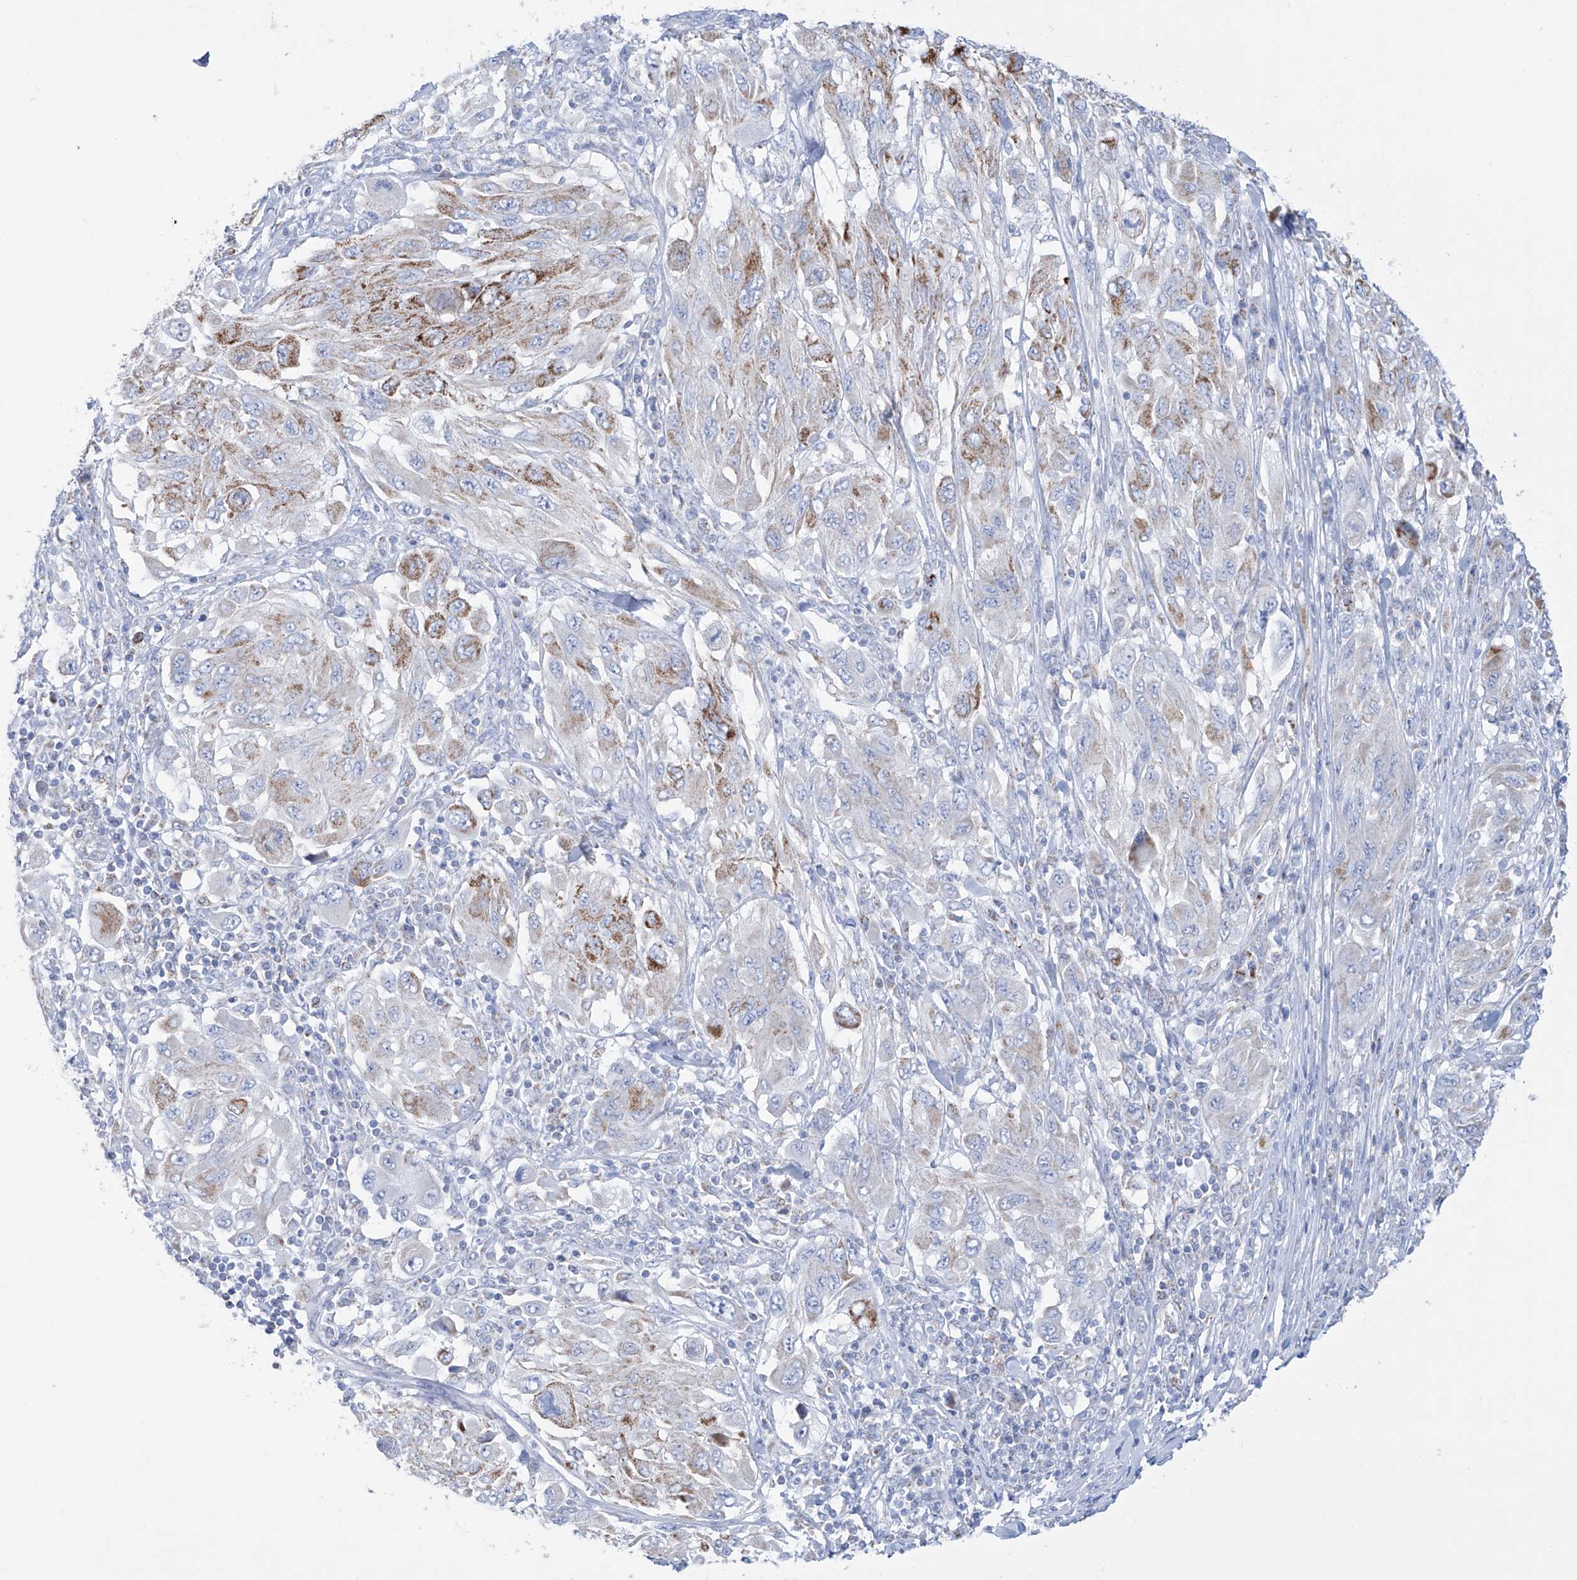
{"staining": {"intensity": "moderate", "quantity": "25%-75%", "location": "cytoplasmic/membranous"}, "tissue": "melanoma", "cell_type": "Tumor cells", "image_type": "cancer", "snomed": [{"axis": "morphology", "description": "Malignant melanoma, NOS"}, {"axis": "topography", "description": "Skin"}], "caption": "This histopathology image shows immunohistochemistry staining of malignant melanoma, with medium moderate cytoplasmic/membranous expression in about 25%-75% of tumor cells.", "gene": "ALDH6A1", "patient": {"sex": "female", "age": 91}}